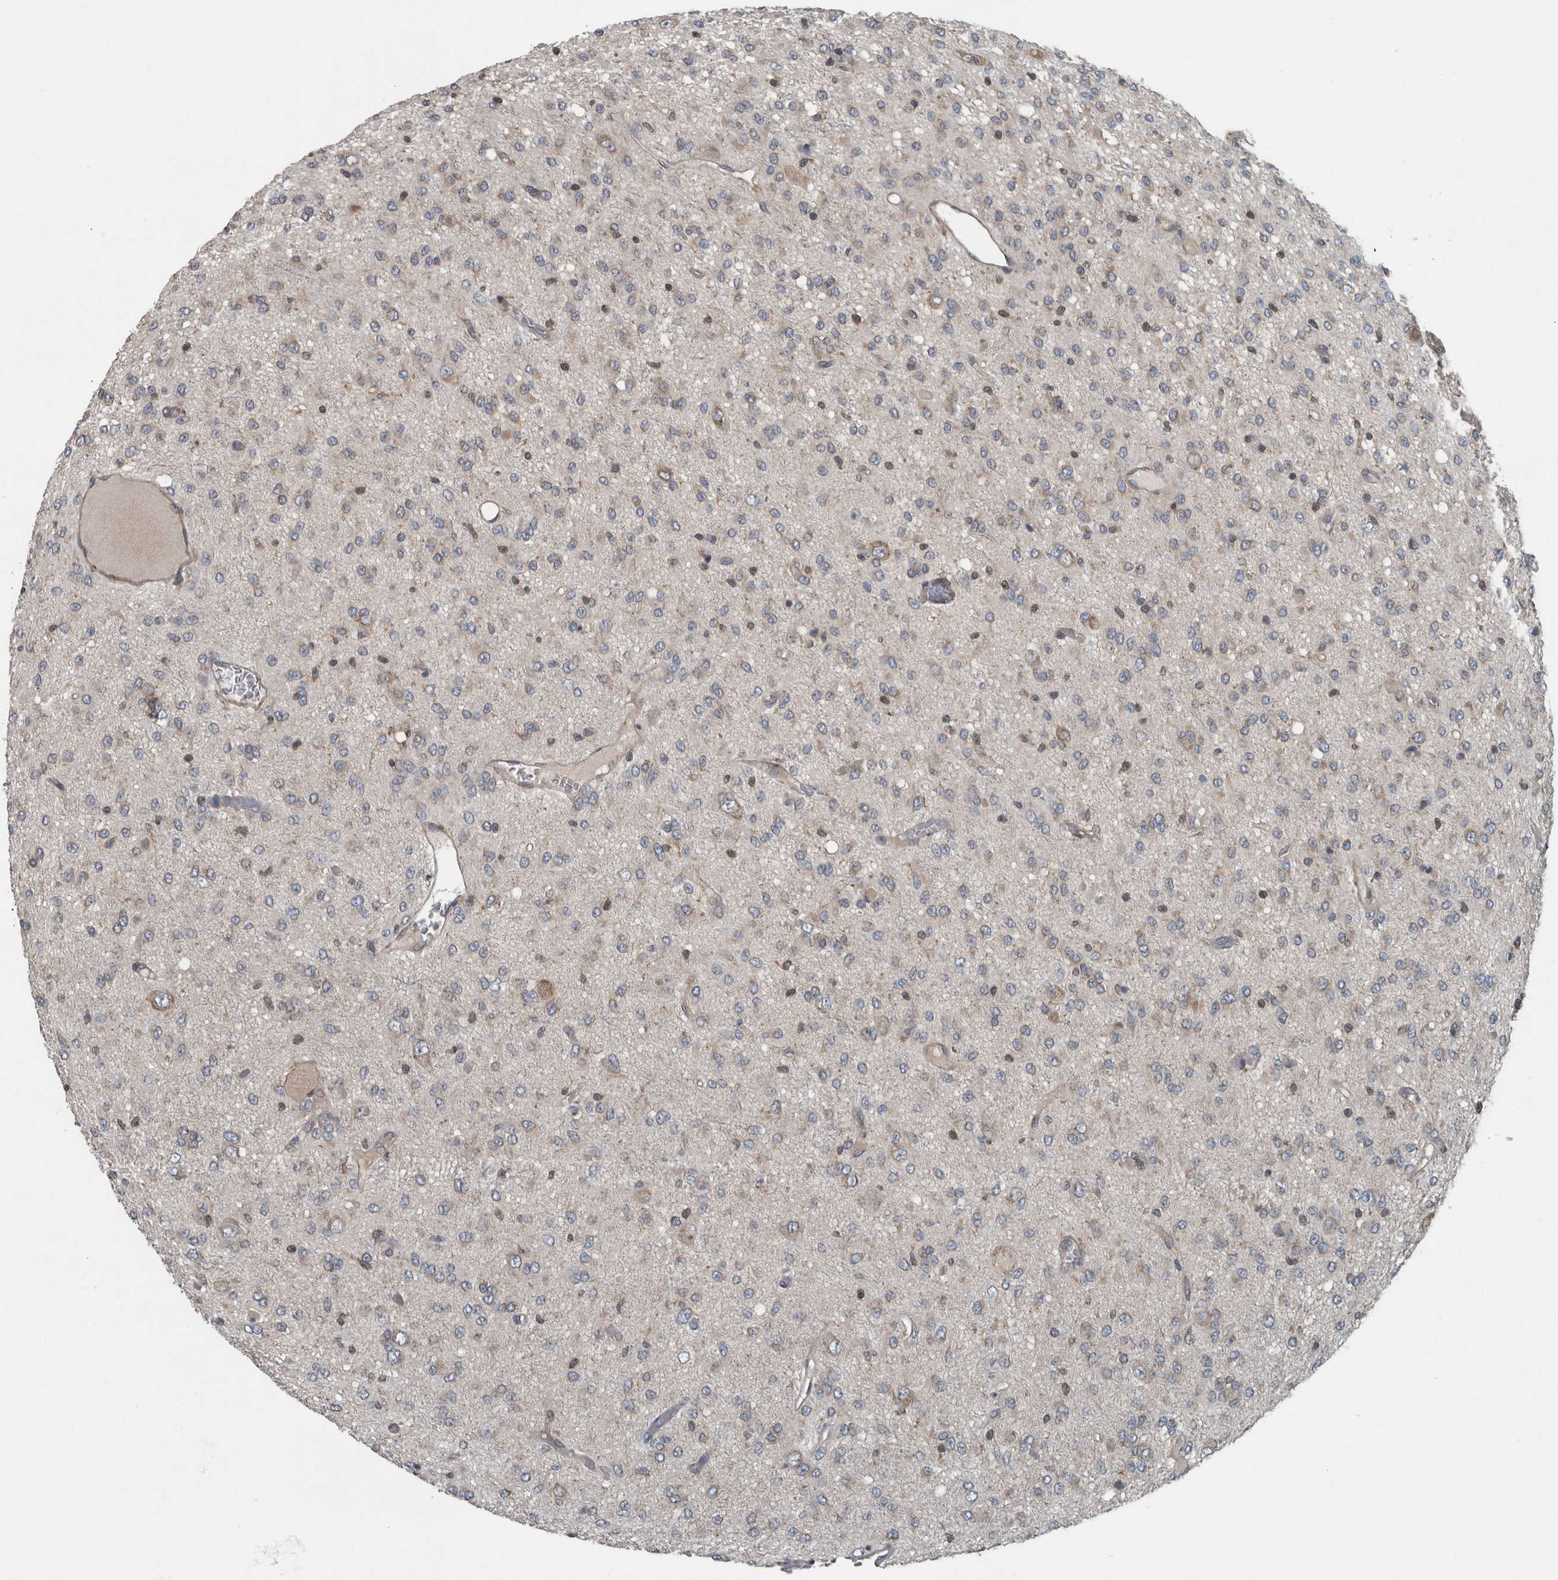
{"staining": {"intensity": "weak", "quantity": "<25%", "location": "cytoplasmic/membranous"}, "tissue": "glioma", "cell_type": "Tumor cells", "image_type": "cancer", "snomed": [{"axis": "morphology", "description": "Glioma, malignant, High grade"}, {"axis": "topography", "description": "Brain"}], "caption": "Protein analysis of glioma demonstrates no significant expression in tumor cells.", "gene": "EXOC8", "patient": {"sex": "female", "age": 59}}